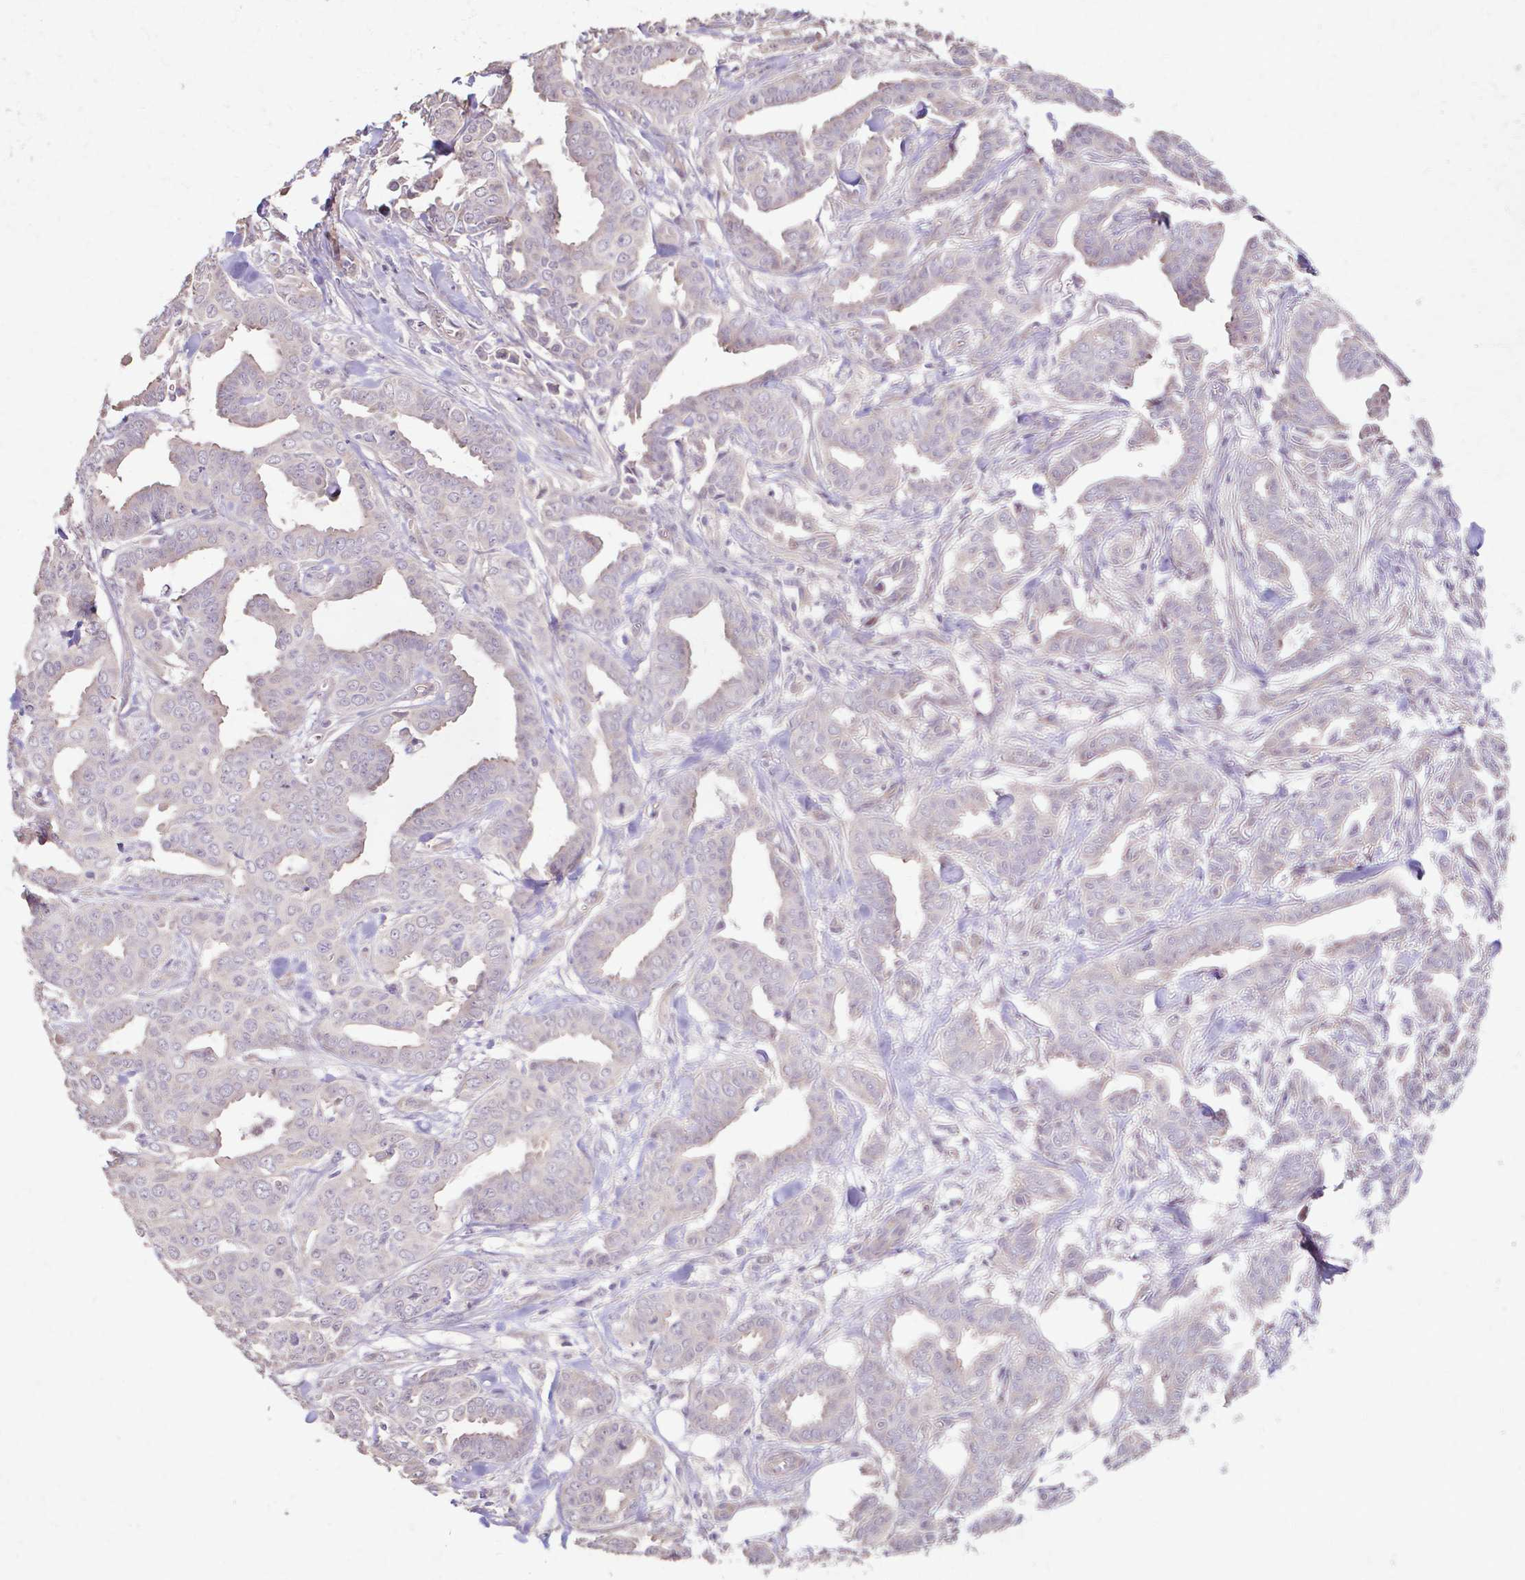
{"staining": {"intensity": "weak", "quantity": "25%-75%", "location": "cytoplasmic/membranous"}, "tissue": "breast cancer", "cell_type": "Tumor cells", "image_type": "cancer", "snomed": [{"axis": "morphology", "description": "Duct carcinoma"}, {"axis": "topography", "description": "Breast"}], "caption": "Intraductal carcinoma (breast) stained for a protein displays weak cytoplasmic/membranous positivity in tumor cells.", "gene": "IL18BP", "patient": {"sex": "female", "age": 45}}